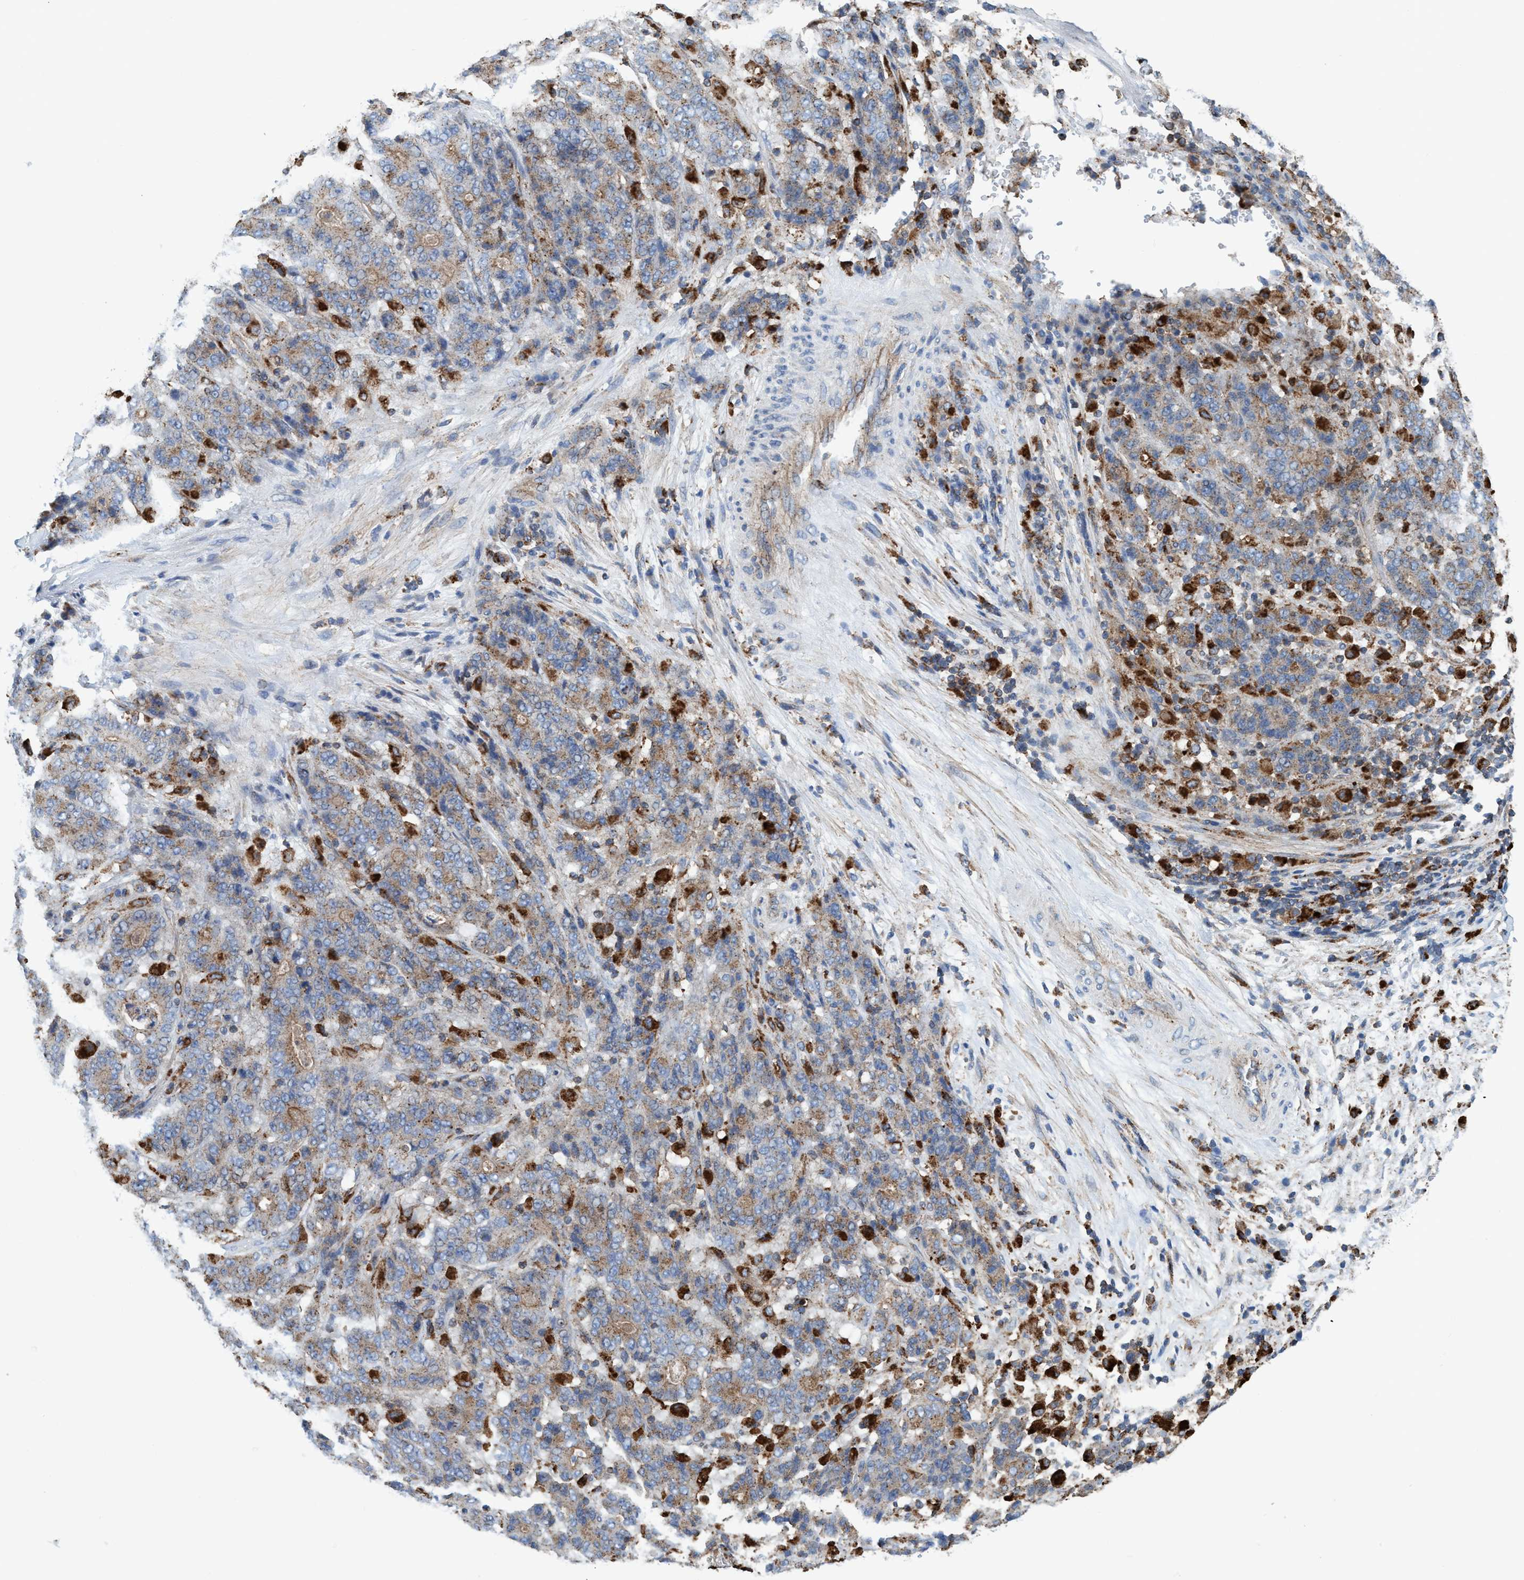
{"staining": {"intensity": "moderate", "quantity": ">75%", "location": "cytoplasmic/membranous"}, "tissue": "stomach cancer", "cell_type": "Tumor cells", "image_type": "cancer", "snomed": [{"axis": "morphology", "description": "Adenocarcinoma, NOS"}, {"axis": "topography", "description": "Stomach"}], "caption": "The photomicrograph displays a brown stain indicating the presence of a protein in the cytoplasmic/membranous of tumor cells in stomach cancer.", "gene": "TRIM65", "patient": {"sex": "female", "age": 73}}